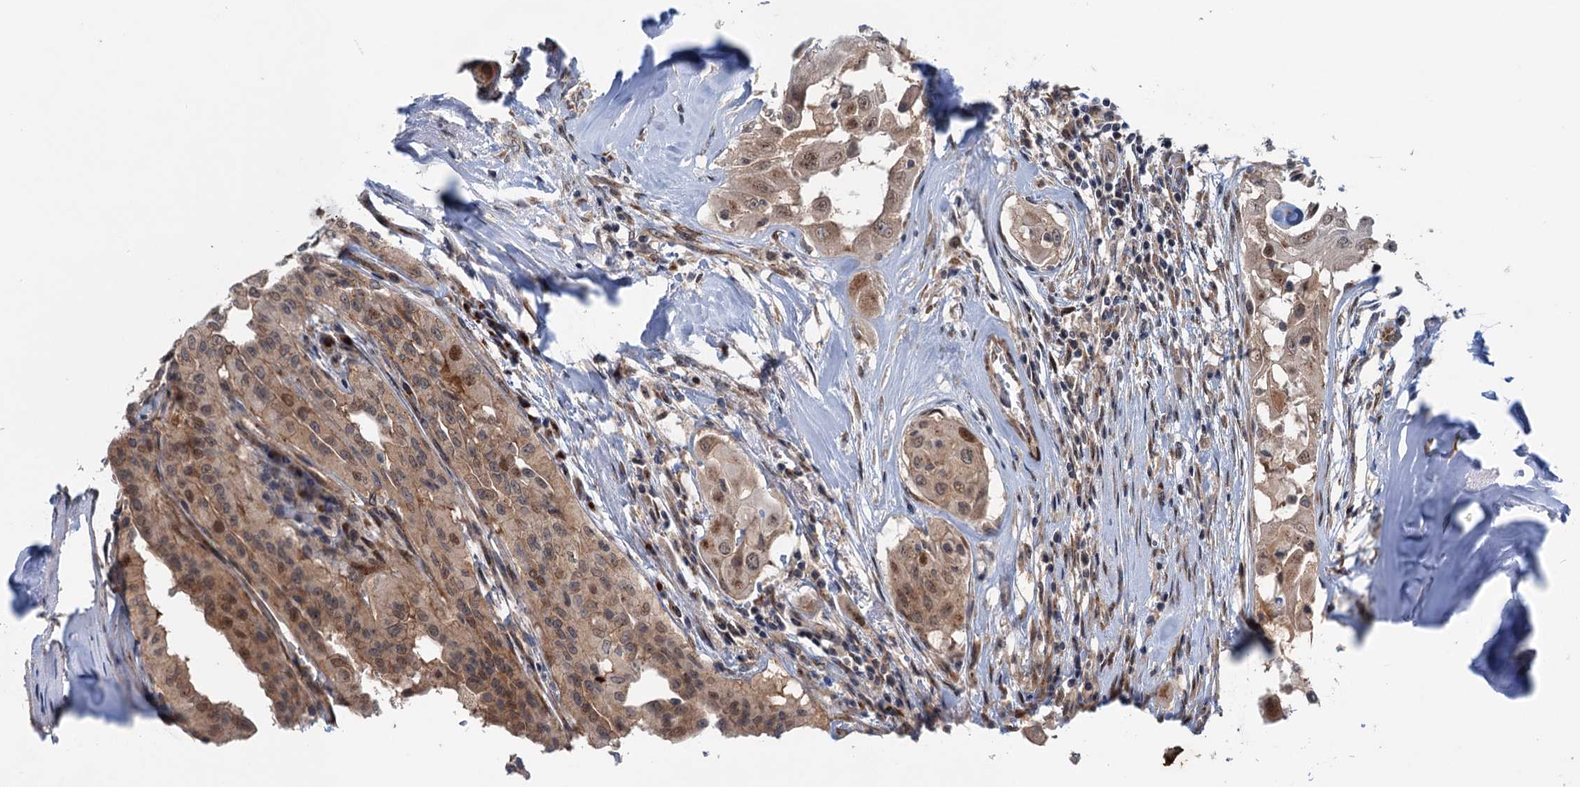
{"staining": {"intensity": "moderate", "quantity": ">75%", "location": "cytoplasmic/membranous,nuclear"}, "tissue": "thyroid cancer", "cell_type": "Tumor cells", "image_type": "cancer", "snomed": [{"axis": "morphology", "description": "Papillary adenocarcinoma, NOS"}, {"axis": "topography", "description": "Thyroid gland"}], "caption": "Protein staining demonstrates moderate cytoplasmic/membranous and nuclear expression in about >75% of tumor cells in papillary adenocarcinoma (thyroid). (Stains: DAB in brown, nuclei in blue, Microscopy: brightfield microscopy at high magnification).", "gene": "DYNC2I2", "patient": {"sex": "female", "age": 59}}